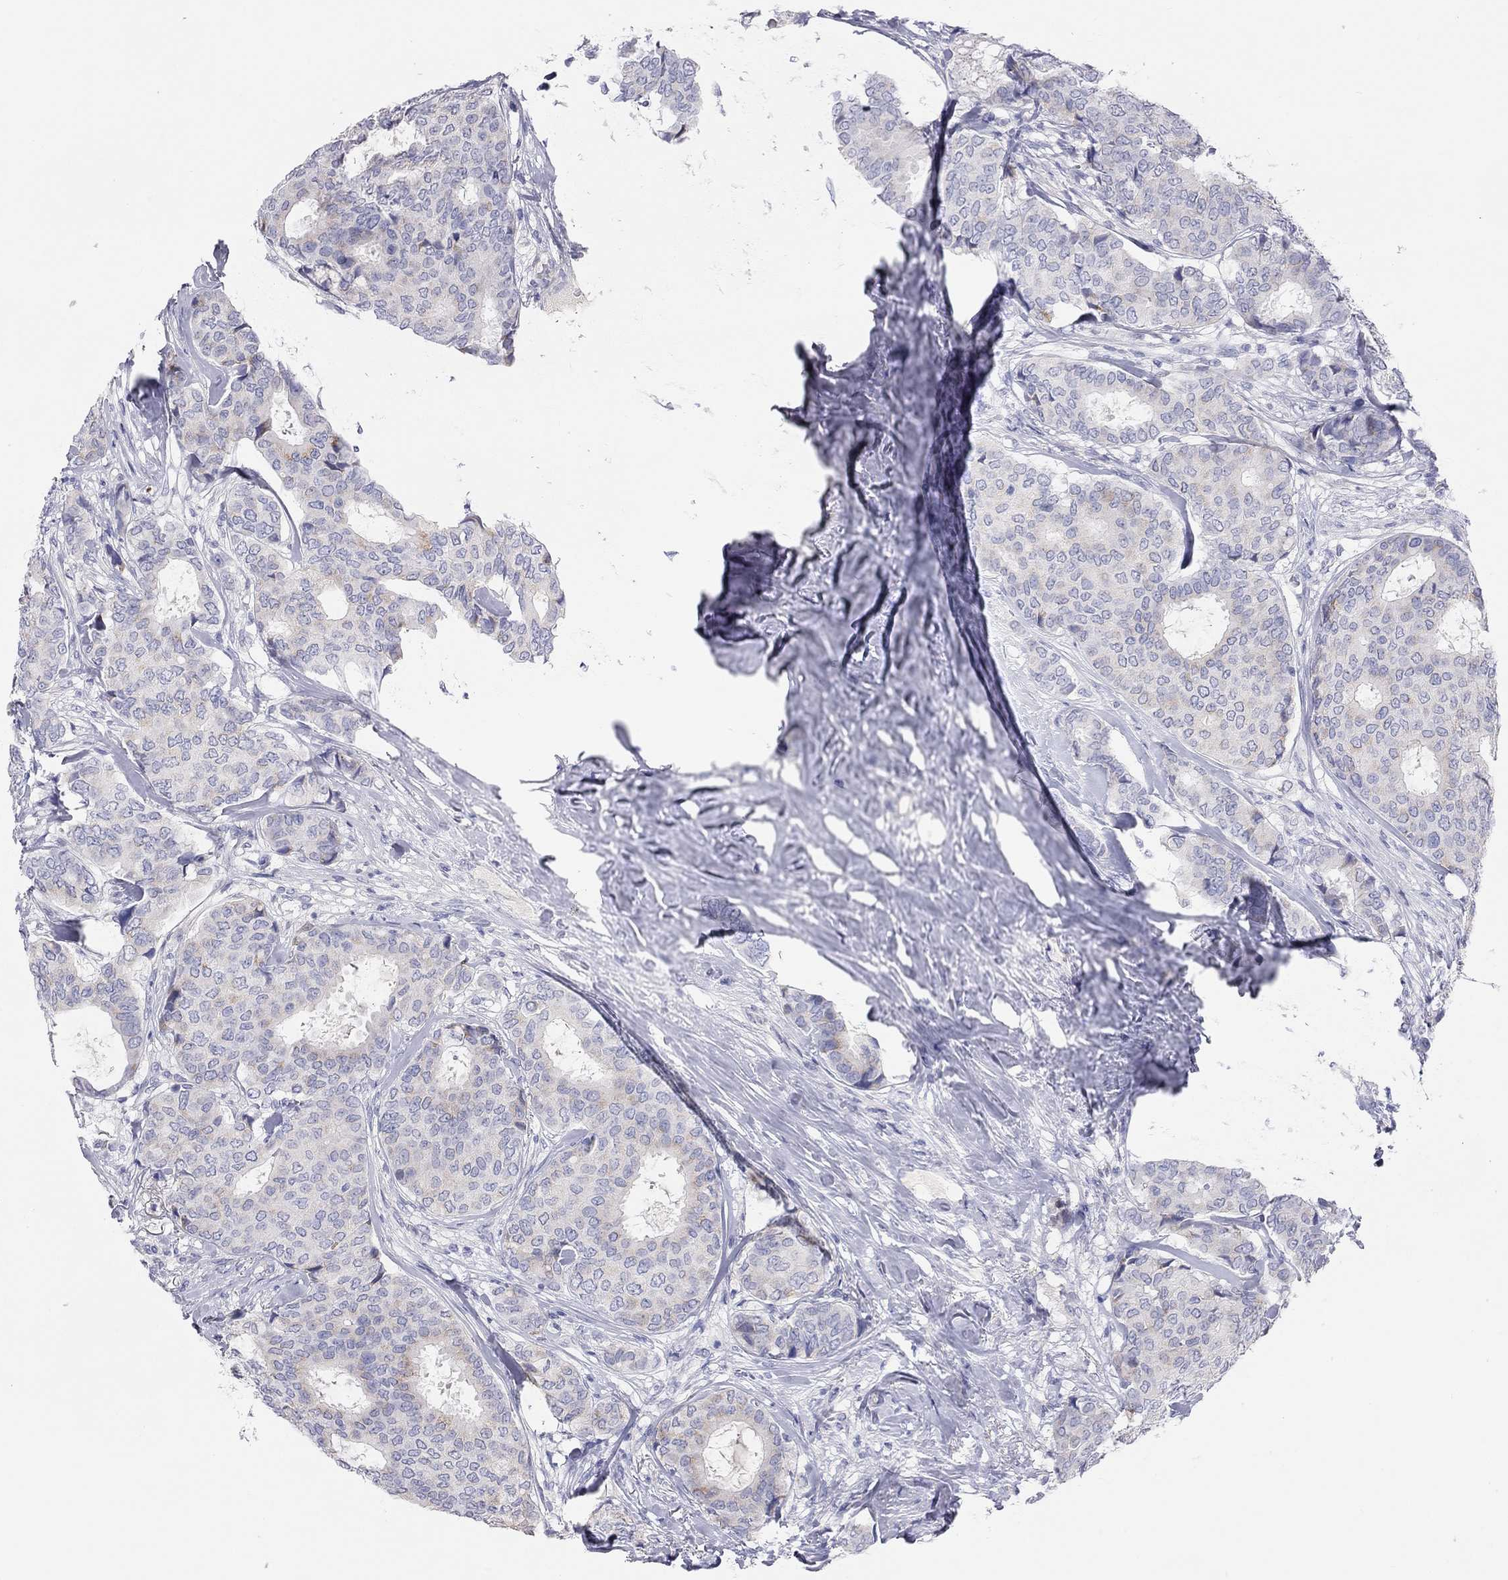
{"staining": {"intensity": "negative", "quantity": "none", "location": "none"}, "tissue": "breast cancer", "cell_type": "Tumor cells", "image_type": "cancer", "snomed": [{"axis": "morphology", "description": "Duct carcinoma"}, {"axis": "topography", "description": "Breast"}], "caption": "Immunohistochemistry (IHC) of breast cancer (infiltrating ductal carcinoma) displays no expression in tumor cells. (DAB immunohistochemistry (IHC), high magnification).", "gene": "ST7L", "patient": {"sex": "female", "age": 75}}